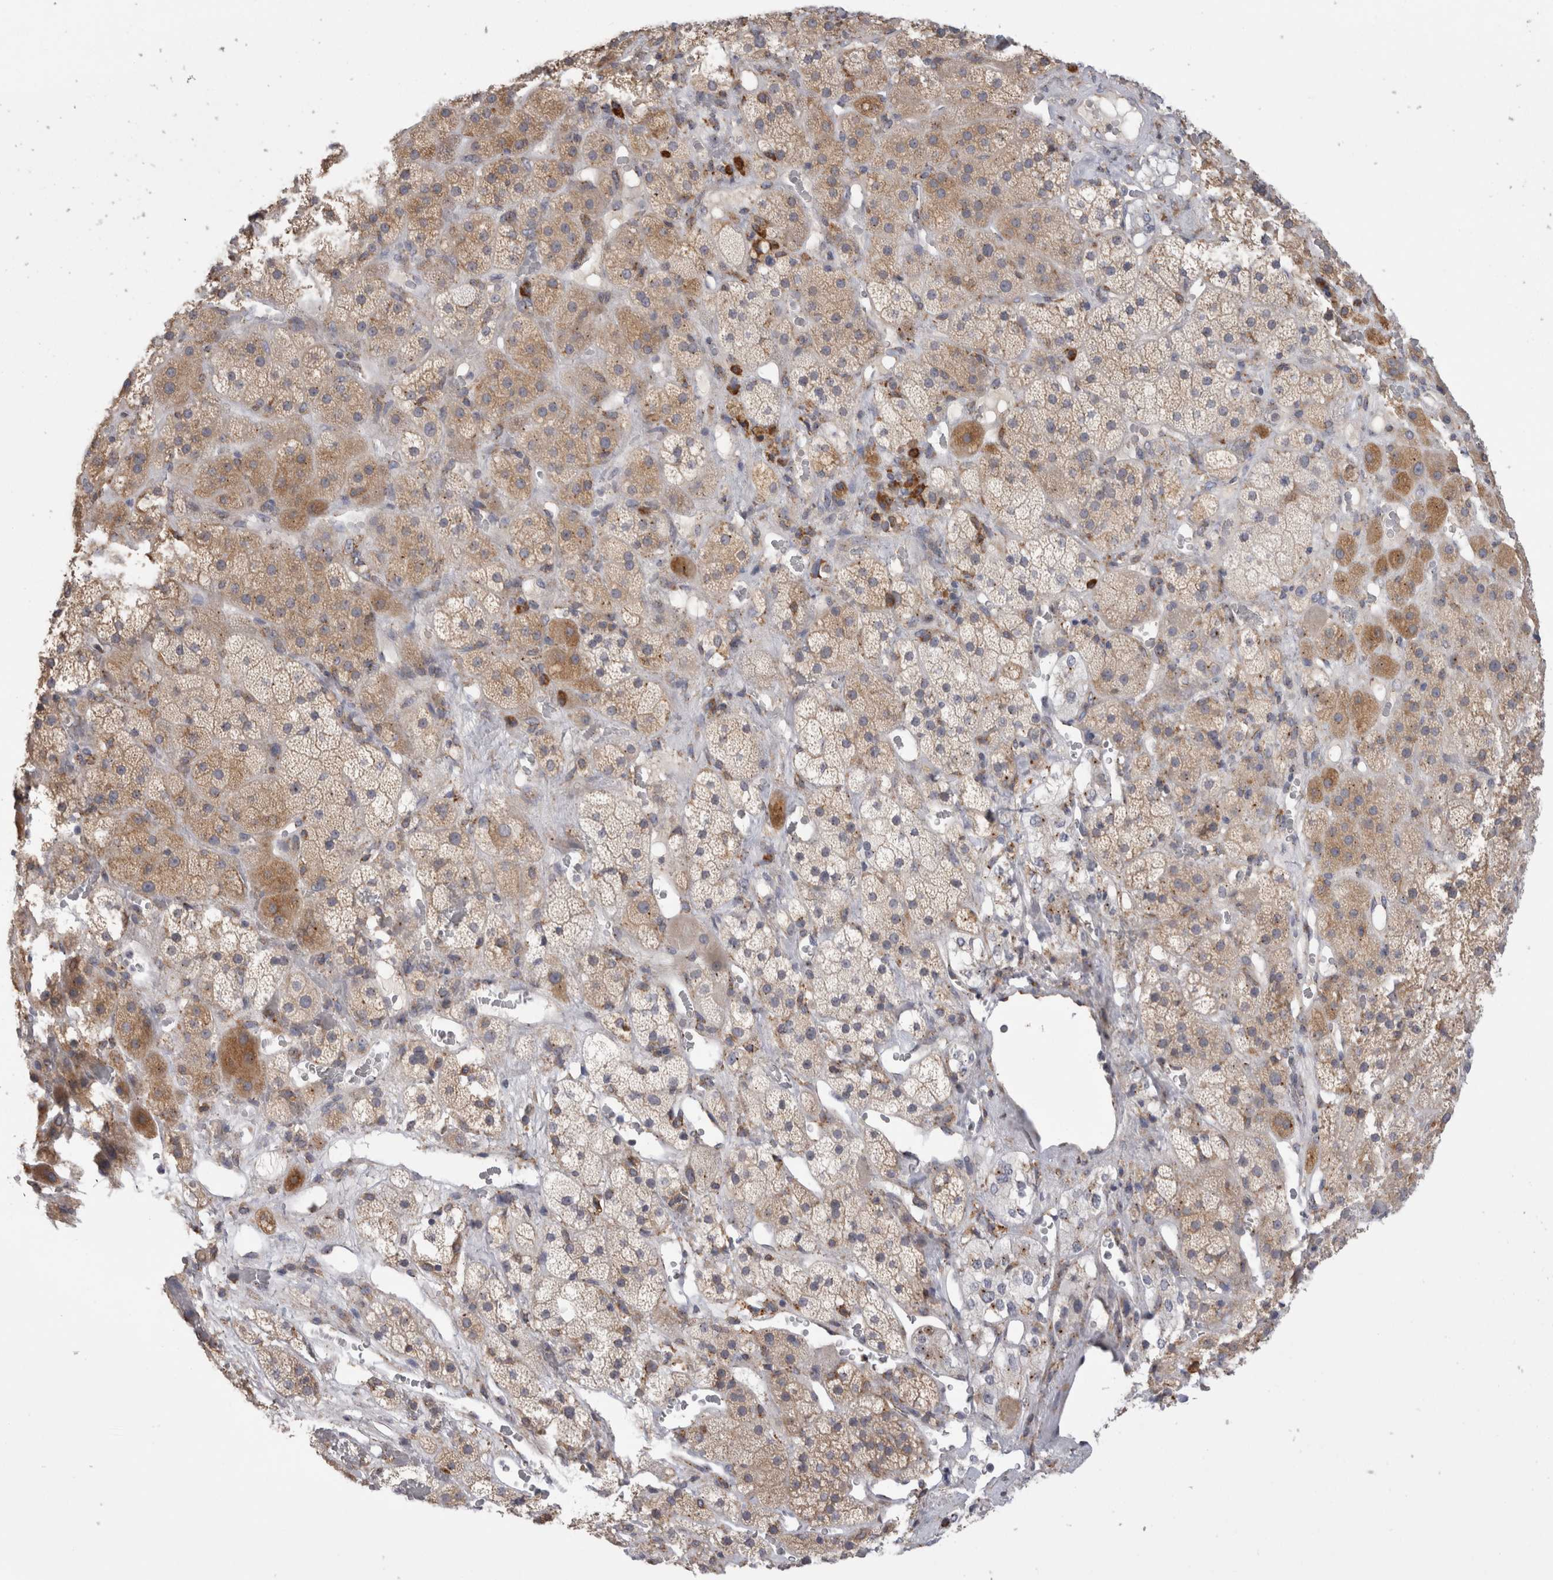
{"staining": {"intensity": "moderate", "quantity": "25%-75%", "location": "cytoplasmic/membranous"}, "tissue": "adrenal gland", "cell_type": "Glandular cells", "image_type": "normal", "snomed": [{"axis": "morphology", "description": "Normal tissue, NOS"}, {"axis": "topography", "description": "Adrenal gland"}], "caption": "An image showing moderate cytoplasmic/membranous expression in about 25%-75% of glandular cells in unremarkable adrenal gland, as visualized by brown immunohistochemical staining.", "gene": "ZNF341", "patient": {"sex": "male", "age": 57}}